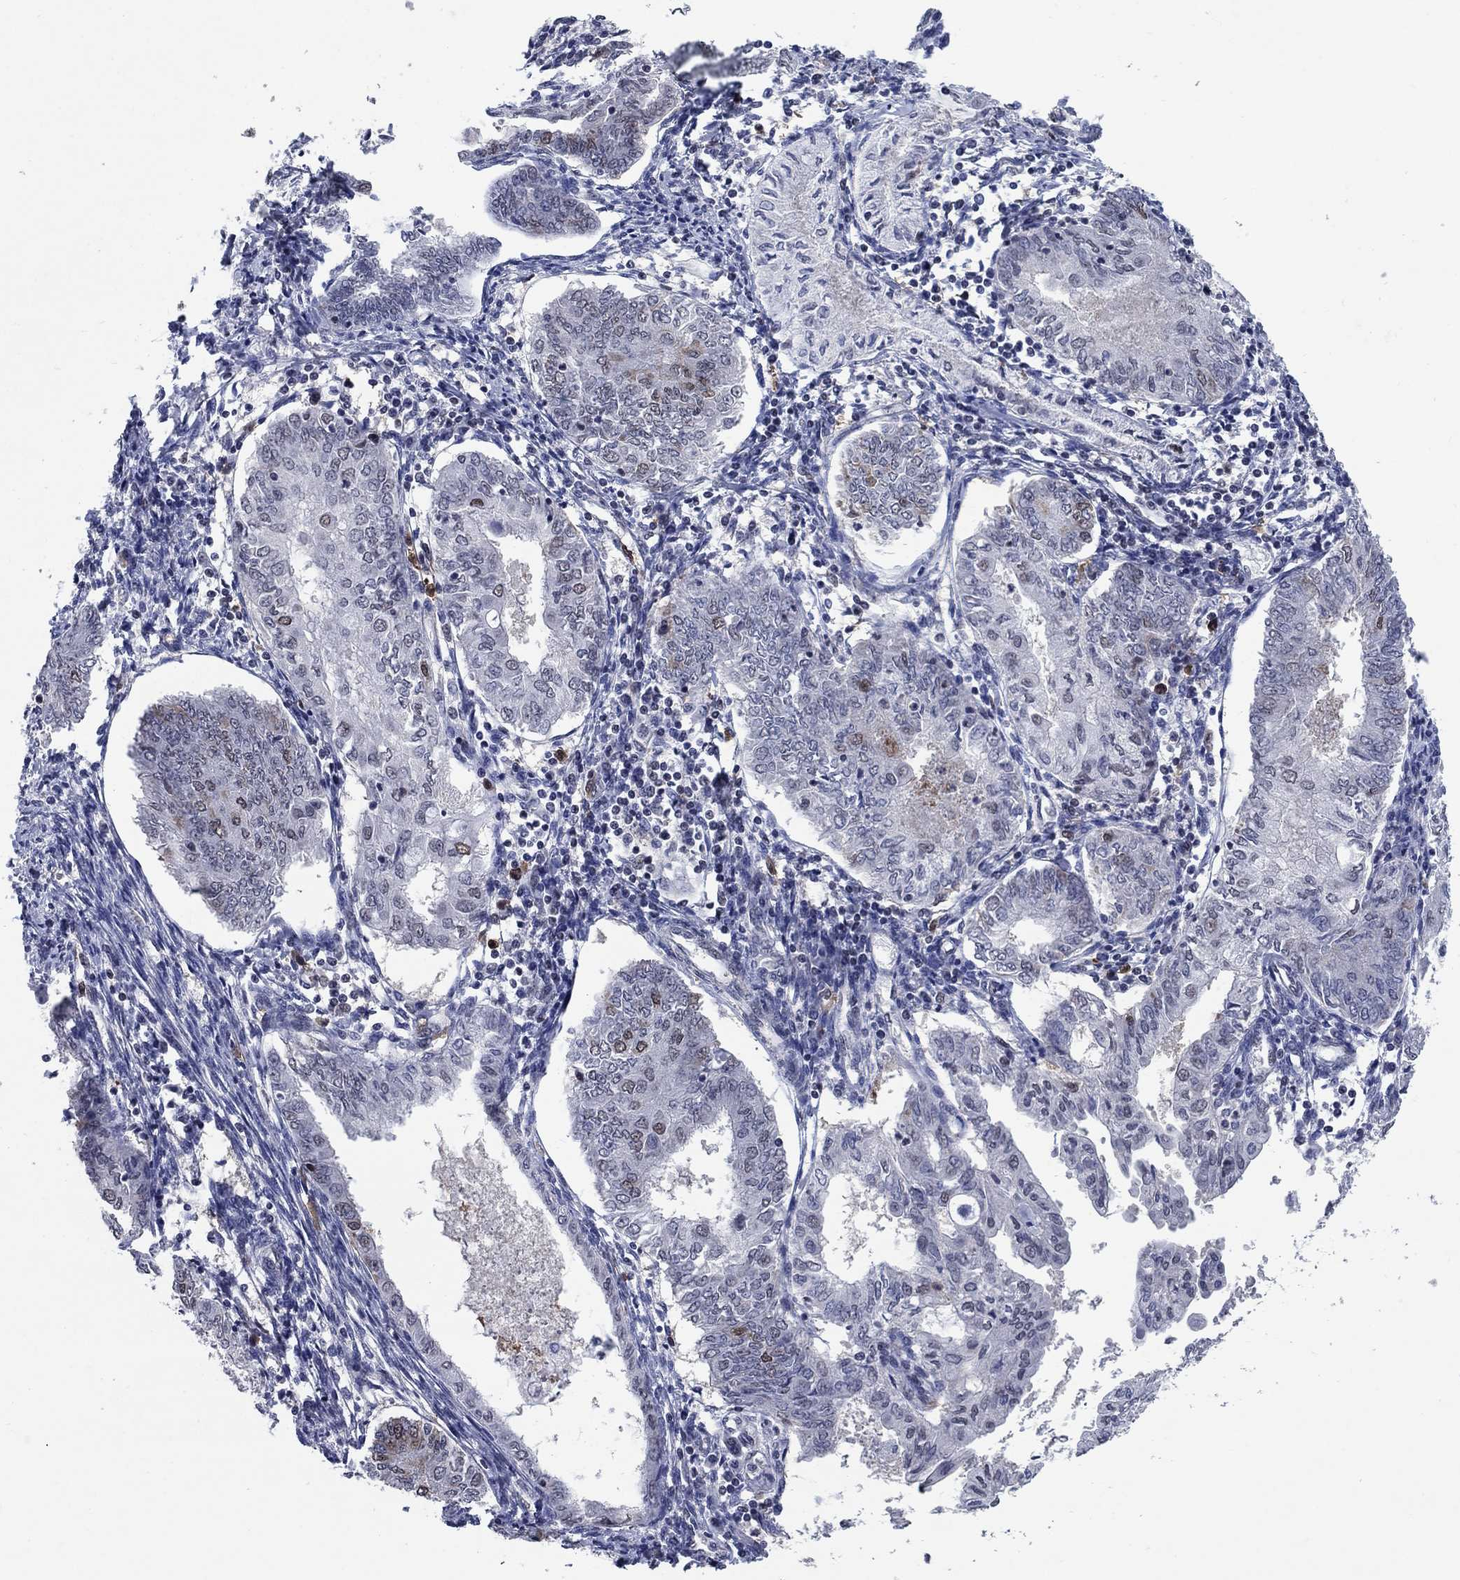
{"staining": {"intensity": "strong", "quantity": "<25%", "location": "nuclear"}, "tissue": "endometrial cancer", "cell_type": "Tumor cells", "image_type": "cancer", "snomed": [{"axis": "morphology", "description": "Adenocarcinoma, NOS"}, {"axis": "topography", "description": "Endometrium"}], "caption": "A medium amount of strong nuclear expression is seen in about <25% of tumor cells in endometrial cancer (adenocarcinoma) tissue.", "gene": "TYMS", "patient": {"sex": "female", "age": 68}}